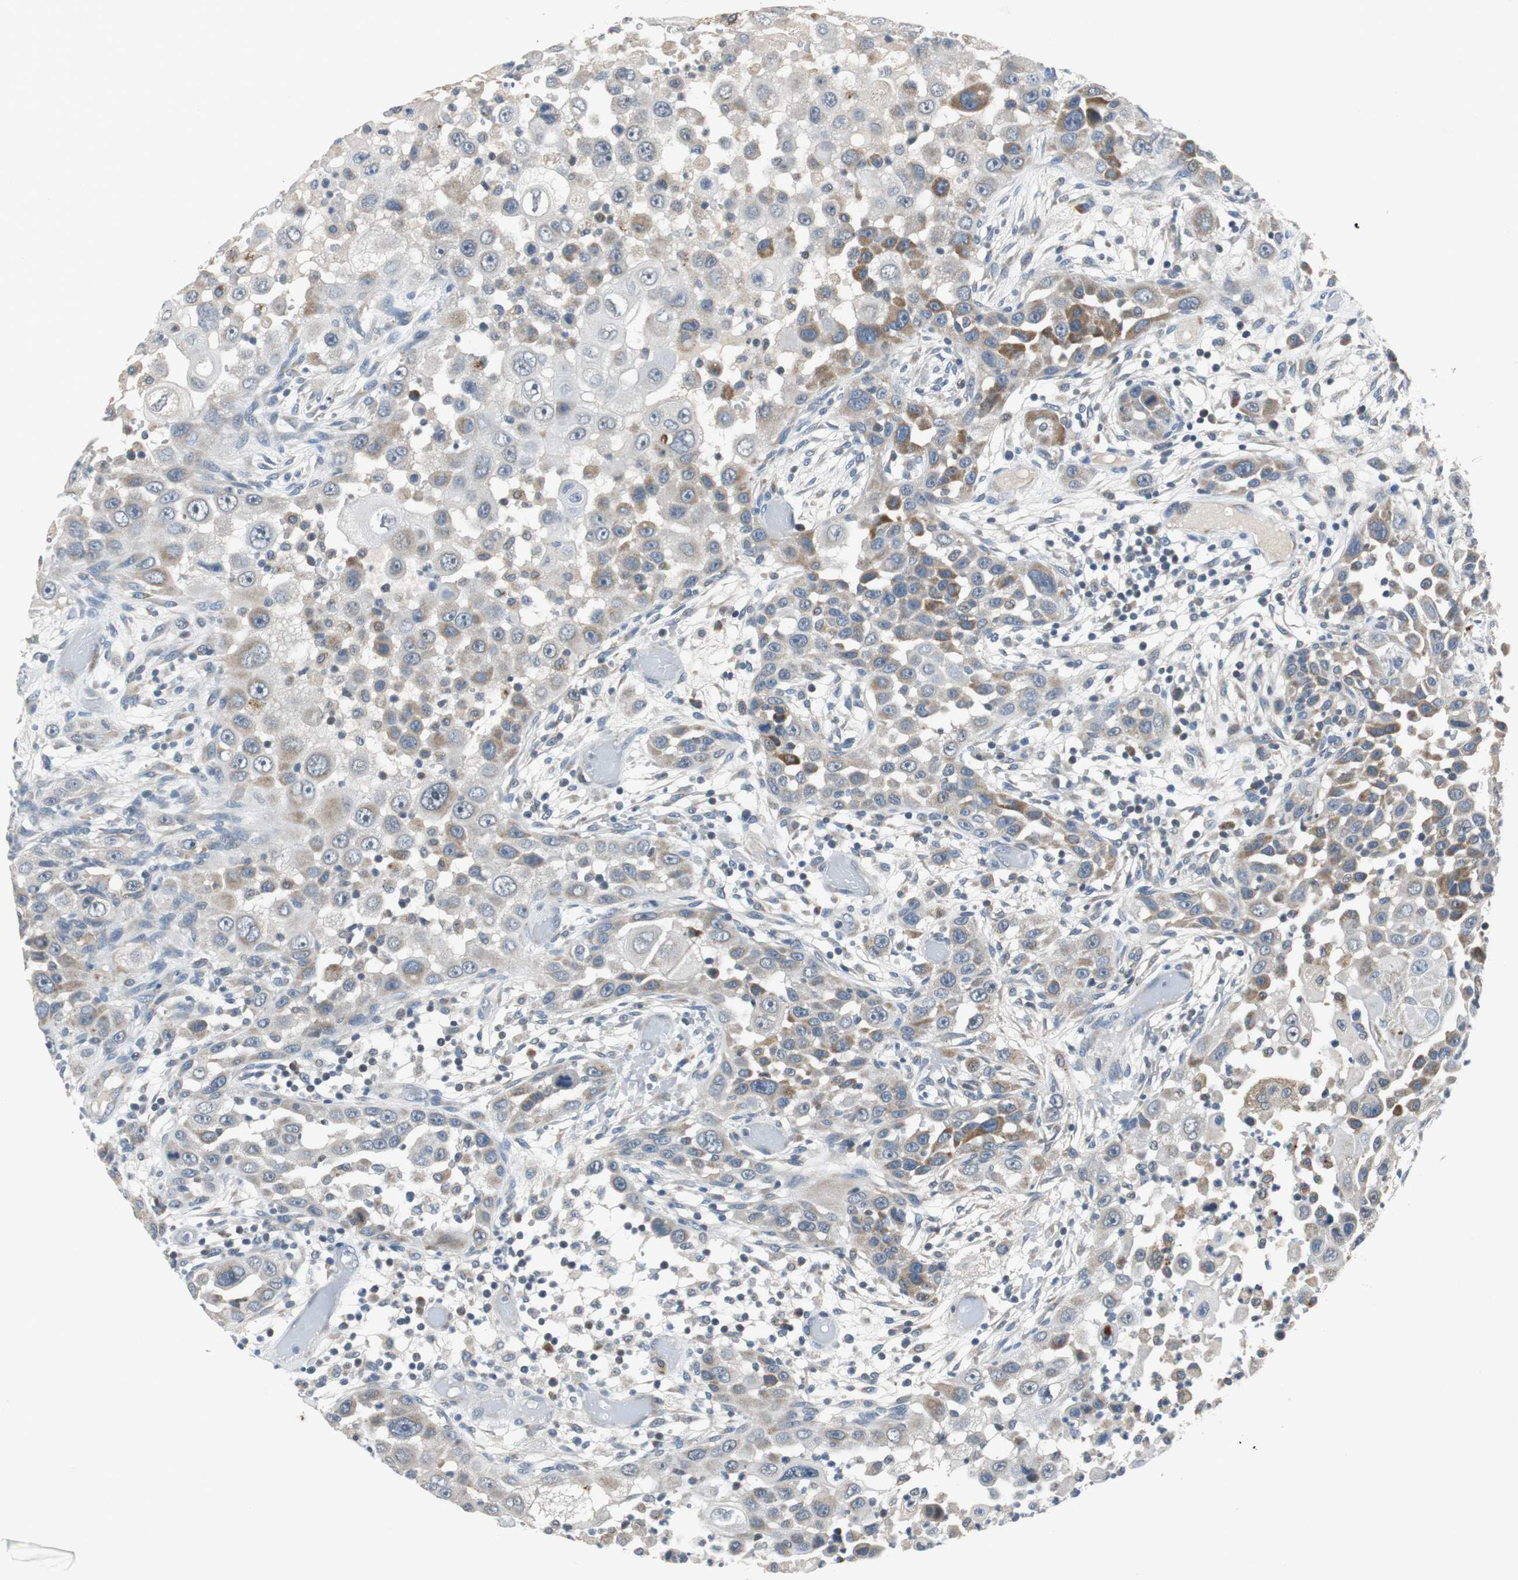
{"staining": {"intensity": "weak", "quantity": "<25%", "location": "cytoplasmic/membranous"}, "tissue": "head and neck cancer", "cell_type": "Tumor cells", "image_type": "cancer", "snomed": [{"axis": "morphology", "description": "Carcinoma, NOS"}, {"axis": "topography", "description": "Head-Neck"}], "caption": "Tumor cells are negative for protein expression in human head and neck cancer. Nuclei are stained in blue.", "gene": "NLGN1", "patient": {"sex": "male", "age": 87}}